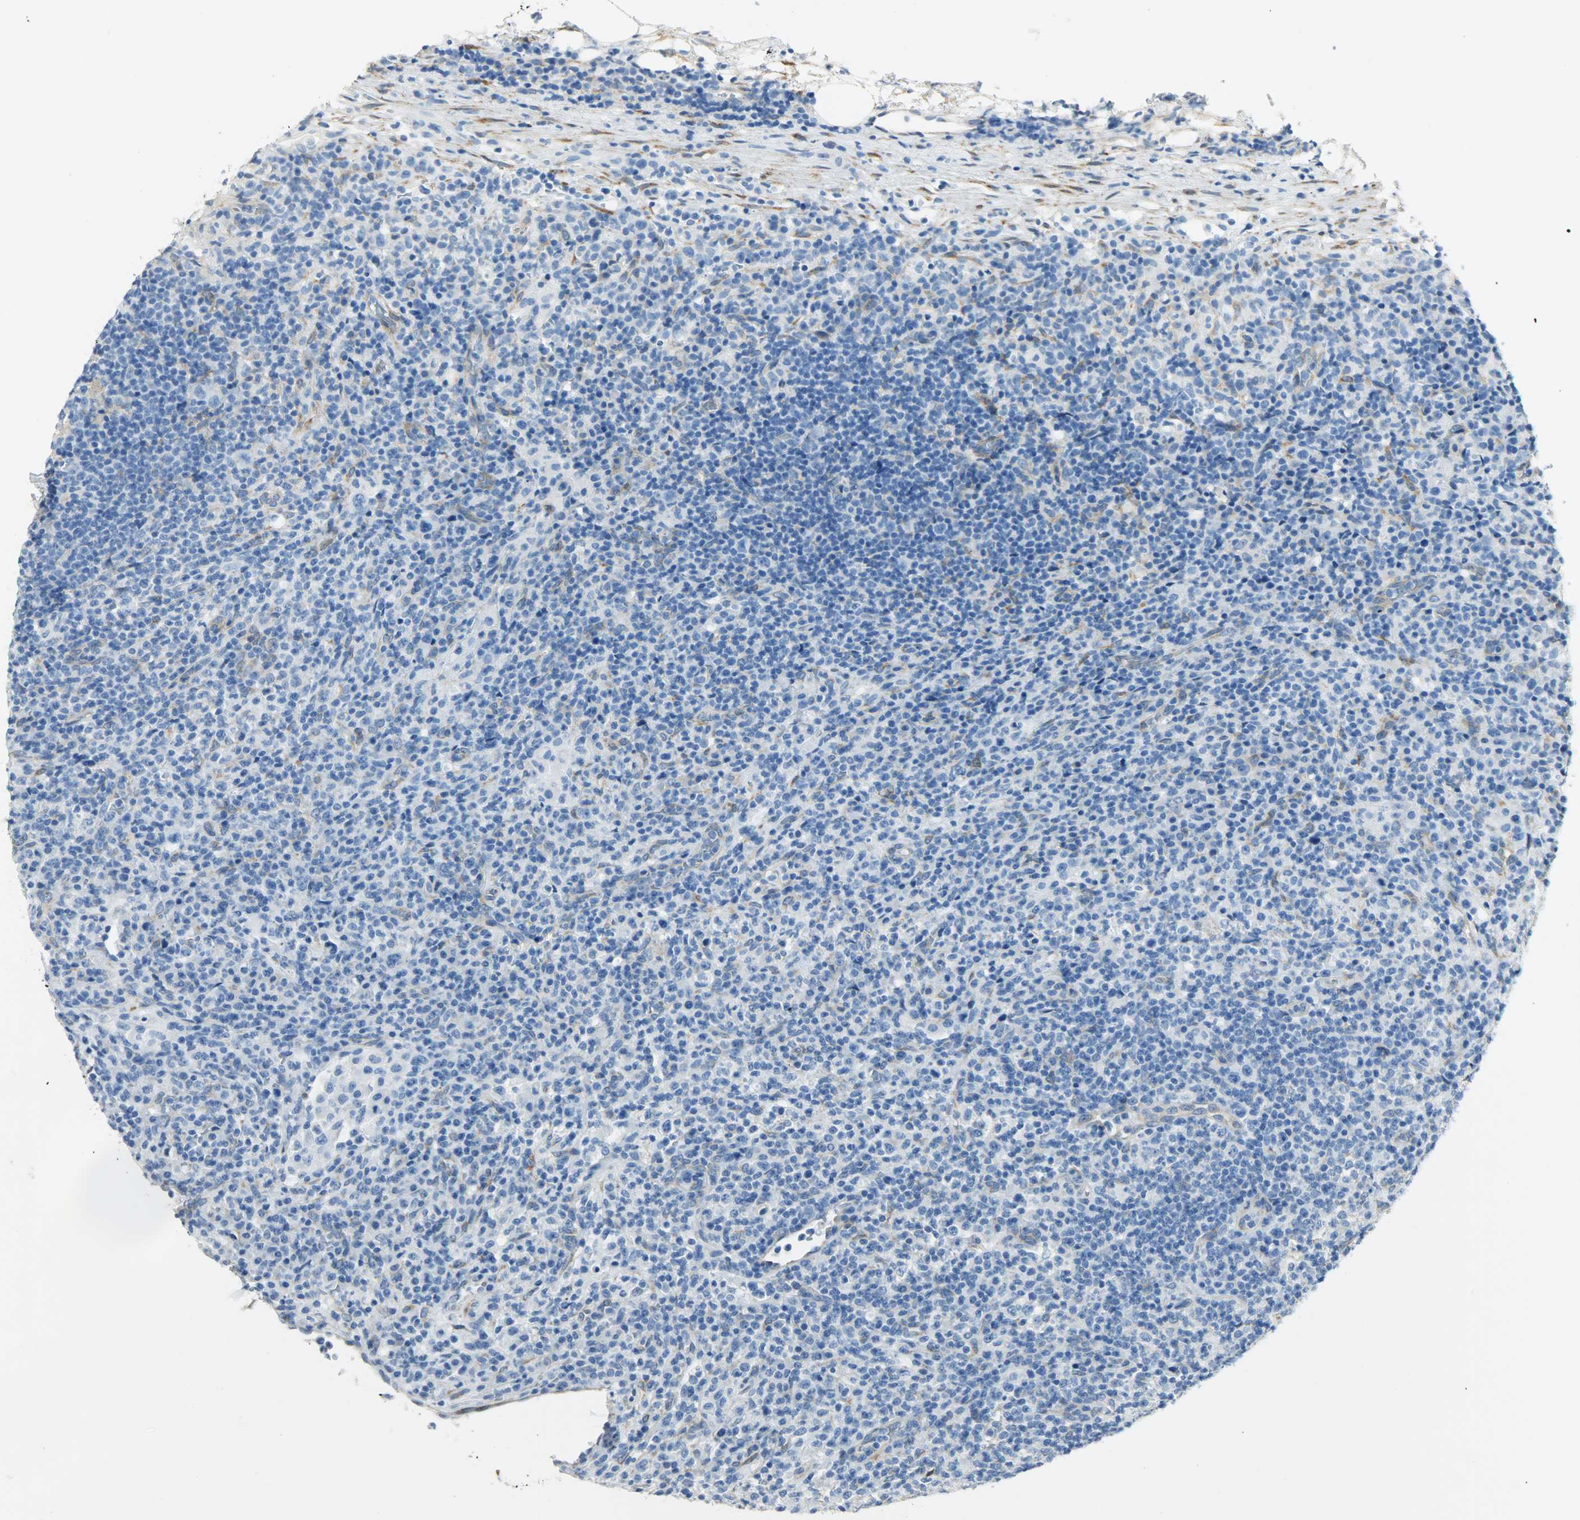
{"staining": {"intensity": "negative", "quantity": "none", "location": "none"}, "tissue": "lymphoma", "cell_type": "Tumor cells", "image_type": "cancer", "snomed": [{"axis": "morphology", "description": "Hodgkin's disease, NOS"}, {"axis": "topography", "description": "Lymph node"}], "caption": "Lymphoma was stained to show a protein in brown. There is no significant expression in tumor cells. (DAB immunohistochemistry (IHC), high magnification).", "gene": "PKD2", "patient": {"sex": "male", "age": 65}}